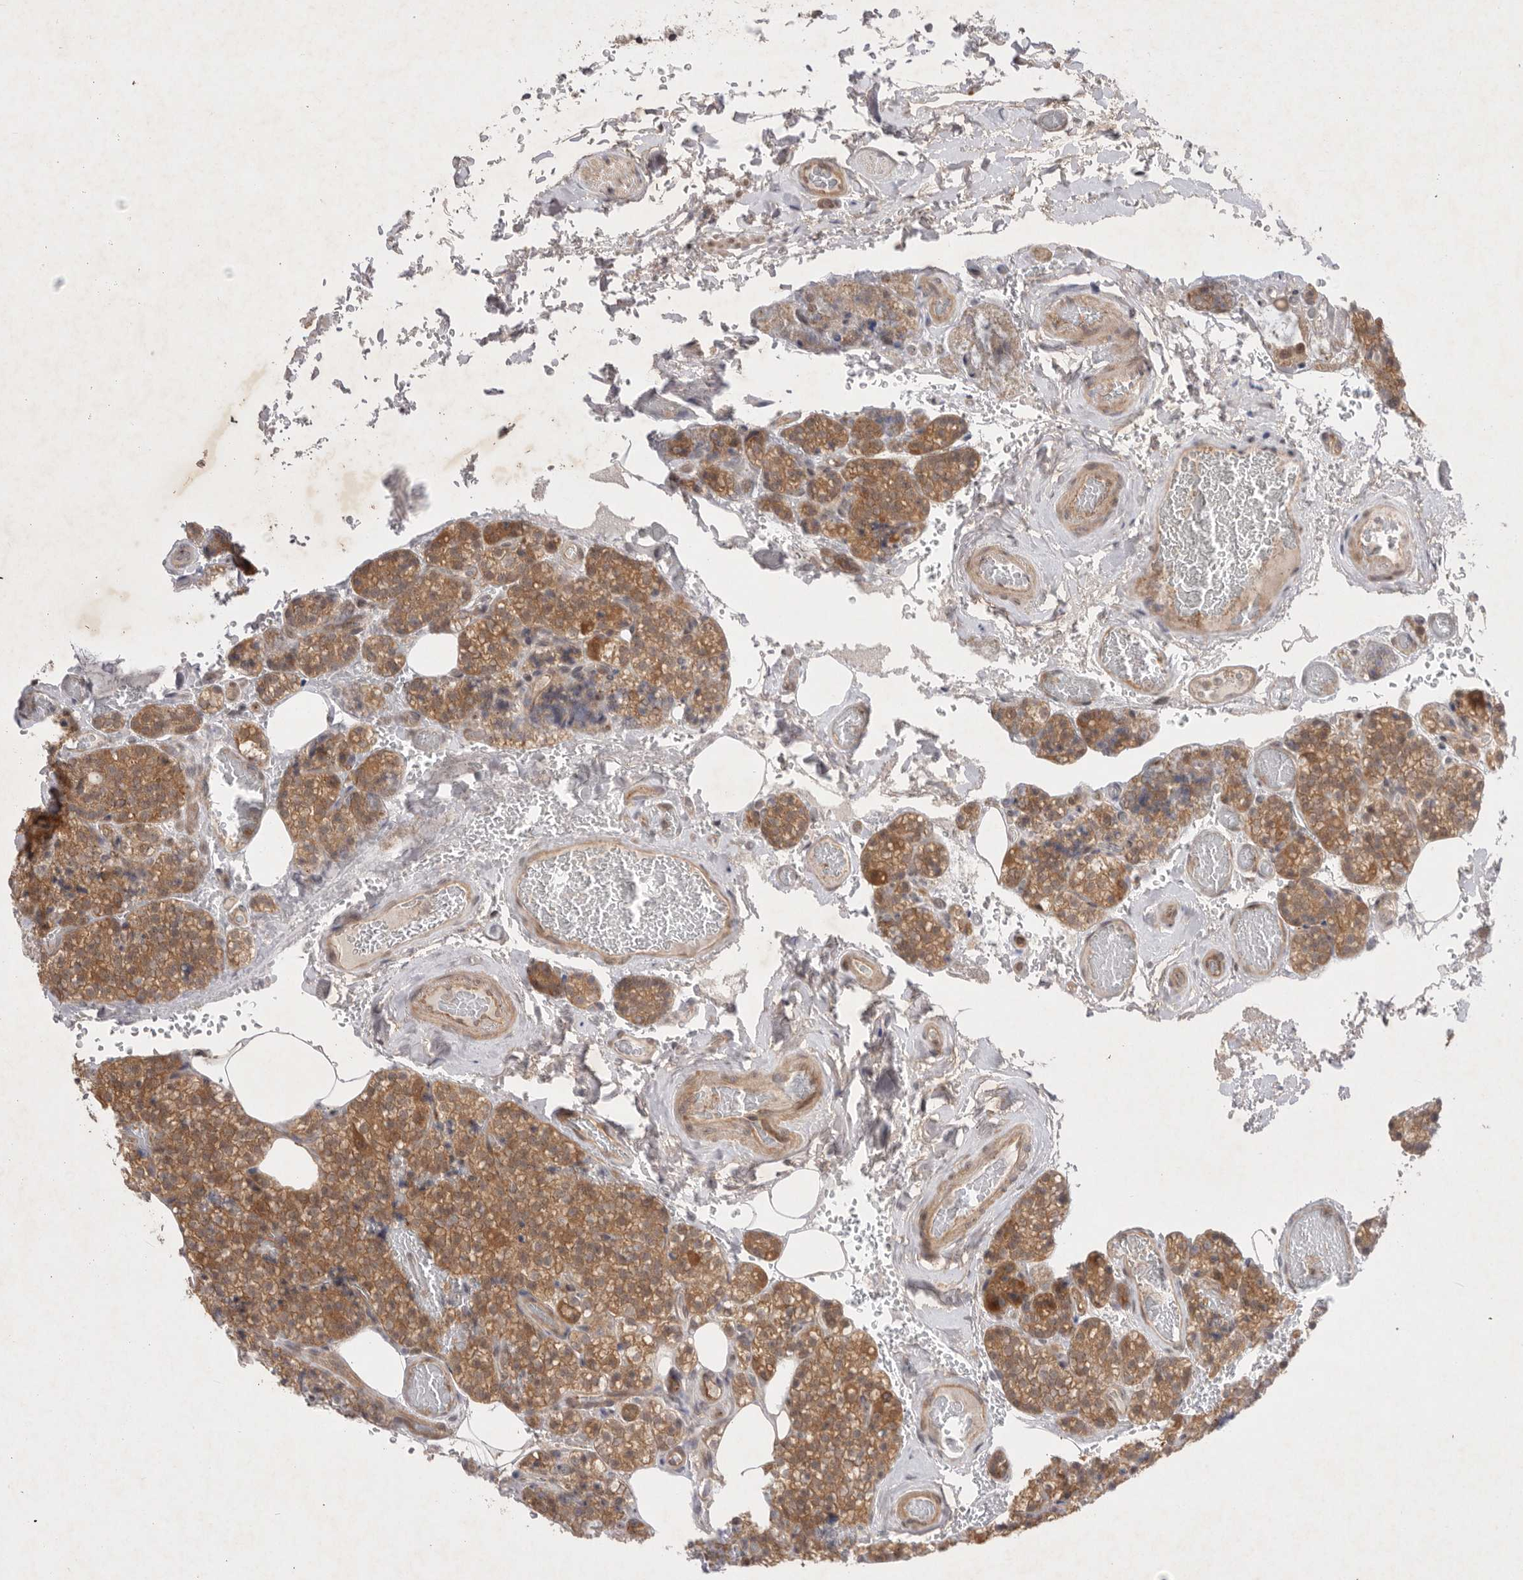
{"staining": {"intensity": "moderate", "quantity": ">75%", "location": "cytoplasmic/membranous"}, "tissue": "parathyroid gland", "cell_type": "Glandular cells", "image_type": "normal", "snomed": [{"axis": "morphology", "description": "Normal tissue, NOS"}, {"axis": "topography", "description": "Parathyroid gland"}], "caption": "Parathyroid gland stained with DAB (3,3'-diaminobenzidine) immunohistochemistry reveals medium levels of moderate cytoplasmic/membranous expression in approximately >75% of glandular cells. (DAB = brown stain, brightfield microscopy at high magnification).", "gene": "PTPDC1", "patient": {"sex": "male", "age": 87}}